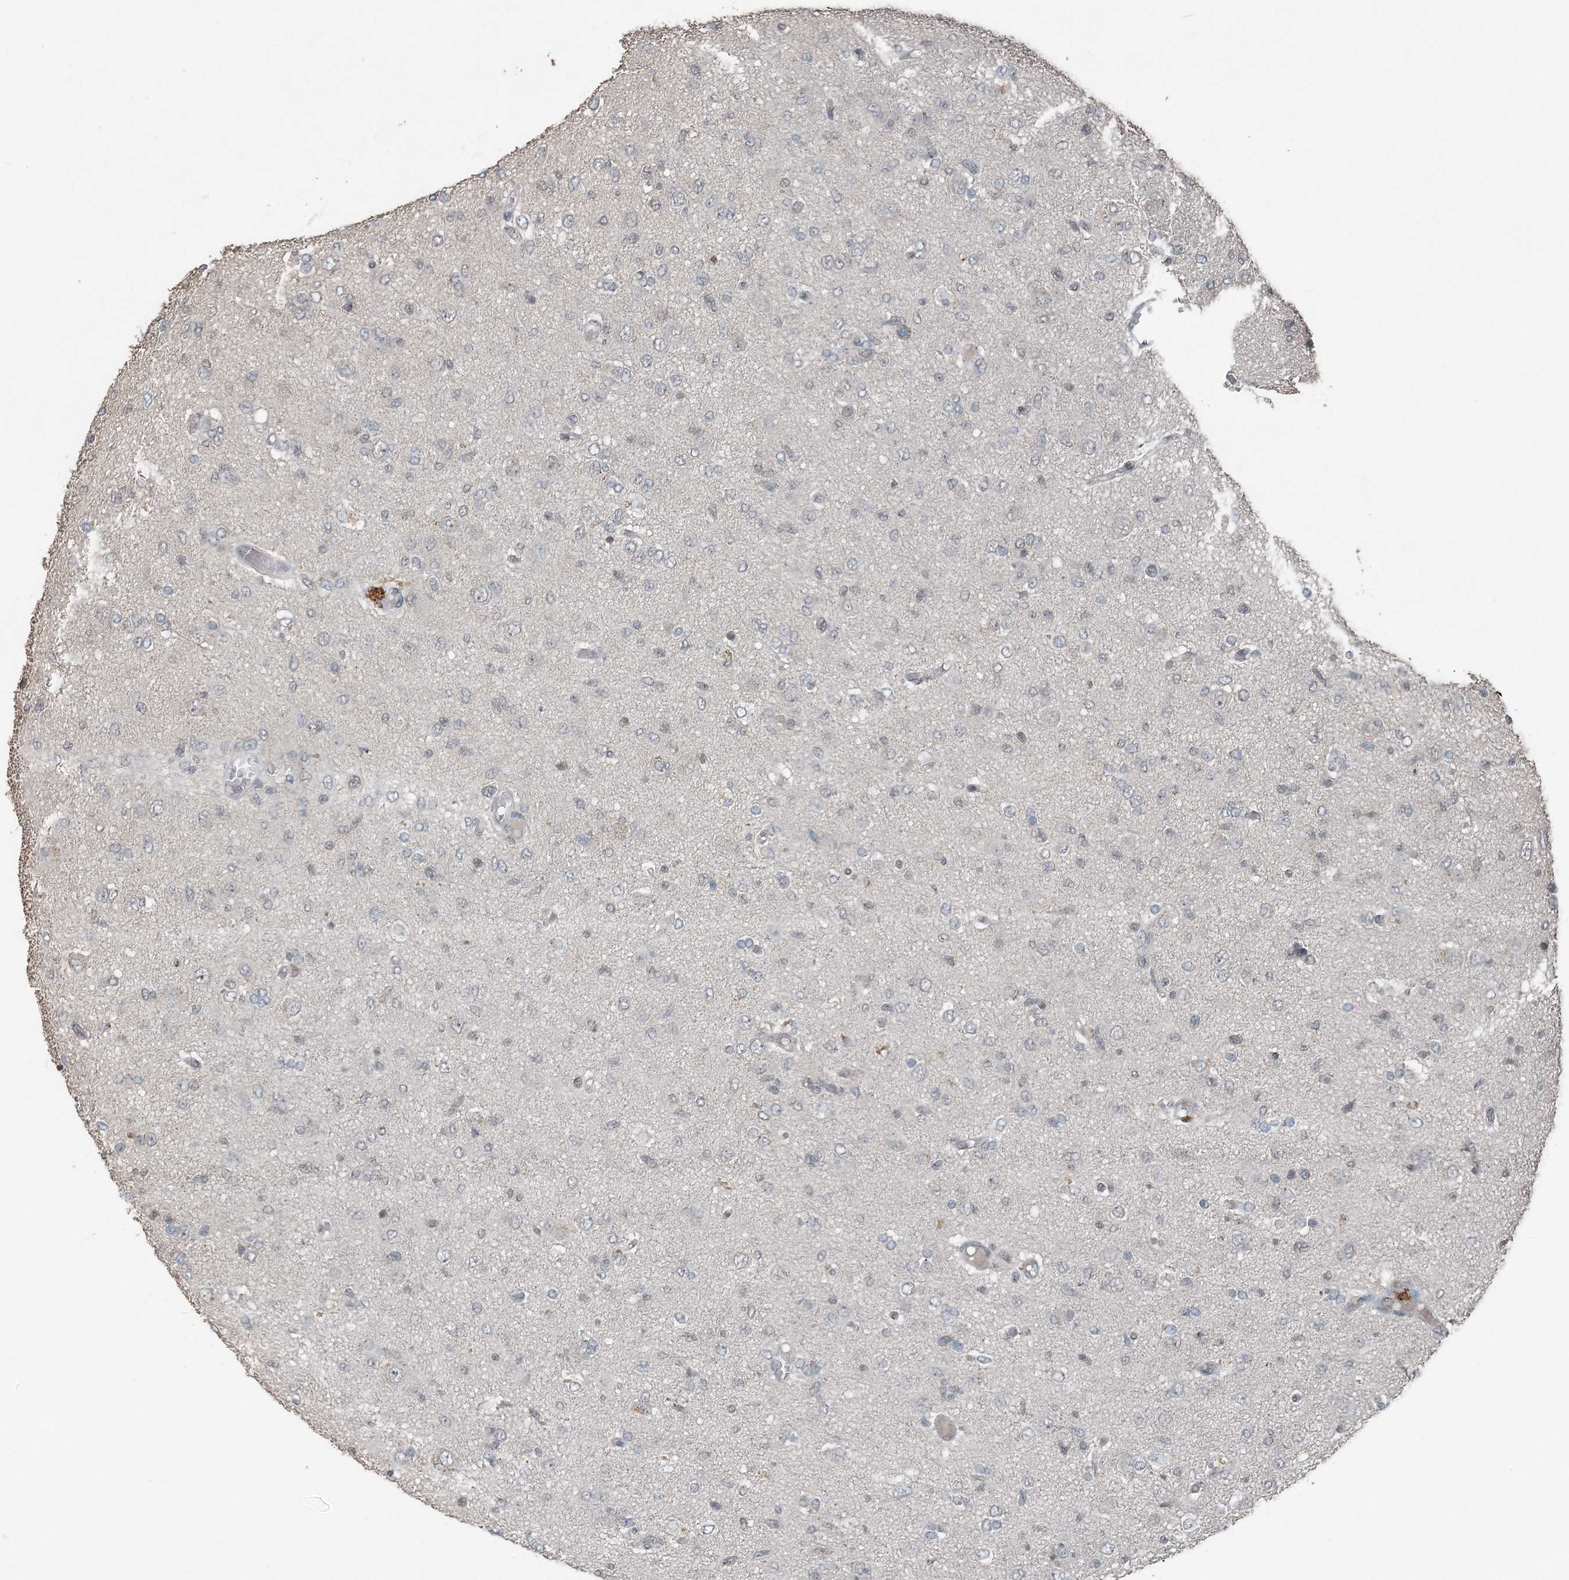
{"staining": {"intensity": "negative", "quantity": "none", "location": "none"}, "tissue": "glioma", "cell_type": "Tumor cells", "image_type": "cancer", "snomed": [{"axis": "morphology", "description": "Glioma, malignant, High grade"}, {"axis": "topography", "description": "Brain"}], "caption": "Tumor cells are negative for brown protein staining in glioma. The staining is performed using DAB brown chromogen with nuclei counter-stained in using hematoxylin.", "gene": "VSIG2", "patient": {"sex": "female", "age": 59}}